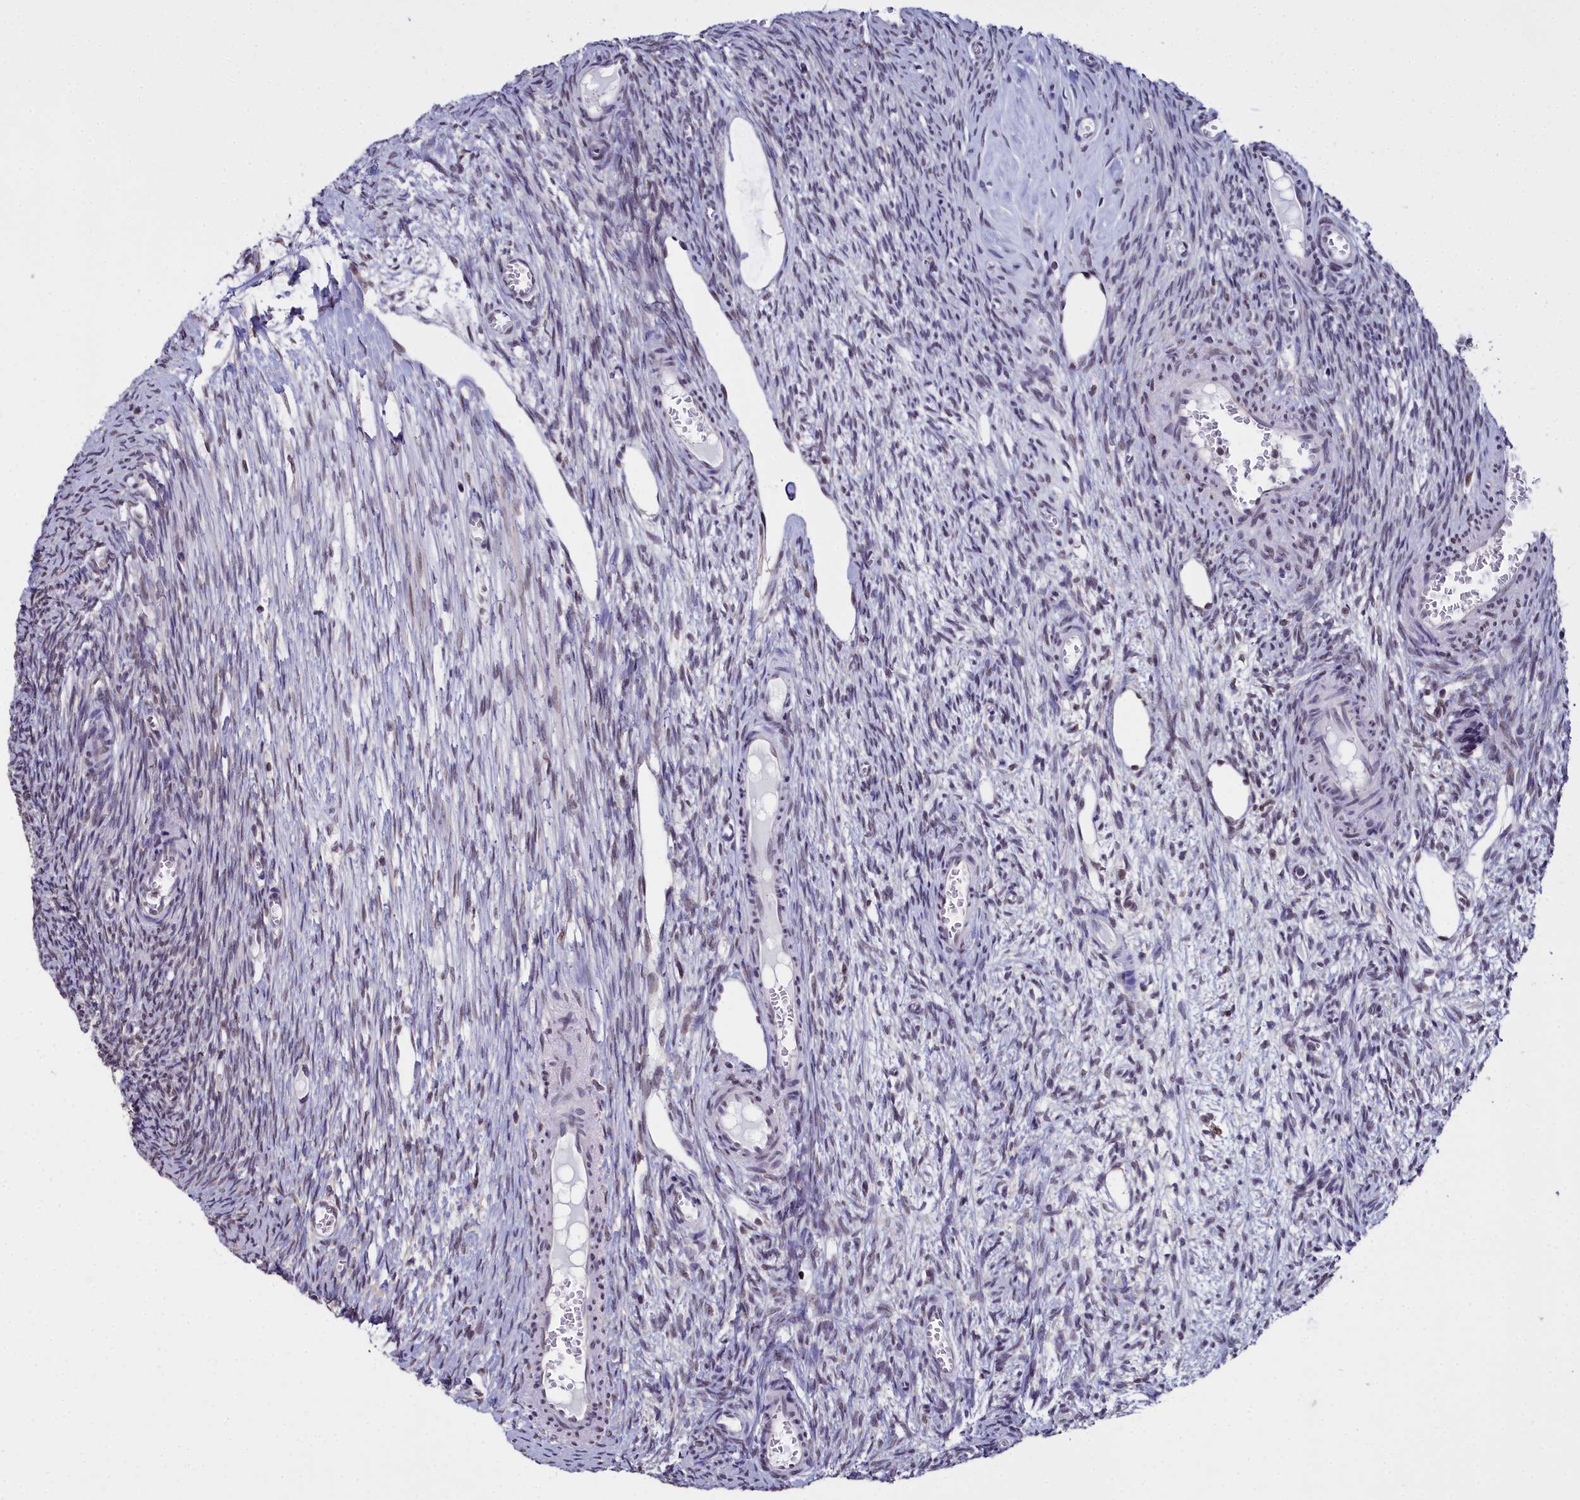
{"staining": {"intensity": "weak", "quantity": ">75%", "location": "nuclear"}, "tissue": "ovary", "cell_type": "Follicle cells", "image_type": "normal", "snomed": [{"axis": "morphology", "description": "Normal tissue, NOS"}, {"axis": "topography", "description": "Ovary"}], "caption": "Protein staining by immunohistochemistry exhibits weak nuclear positivity in approximately >75% of follicle cells in normal ovary. (brown staining indicates protein expression, while blue staining denotes nuclei).", "gene": "CCDC97", "patient": {"sex": "female", "age": 44}}